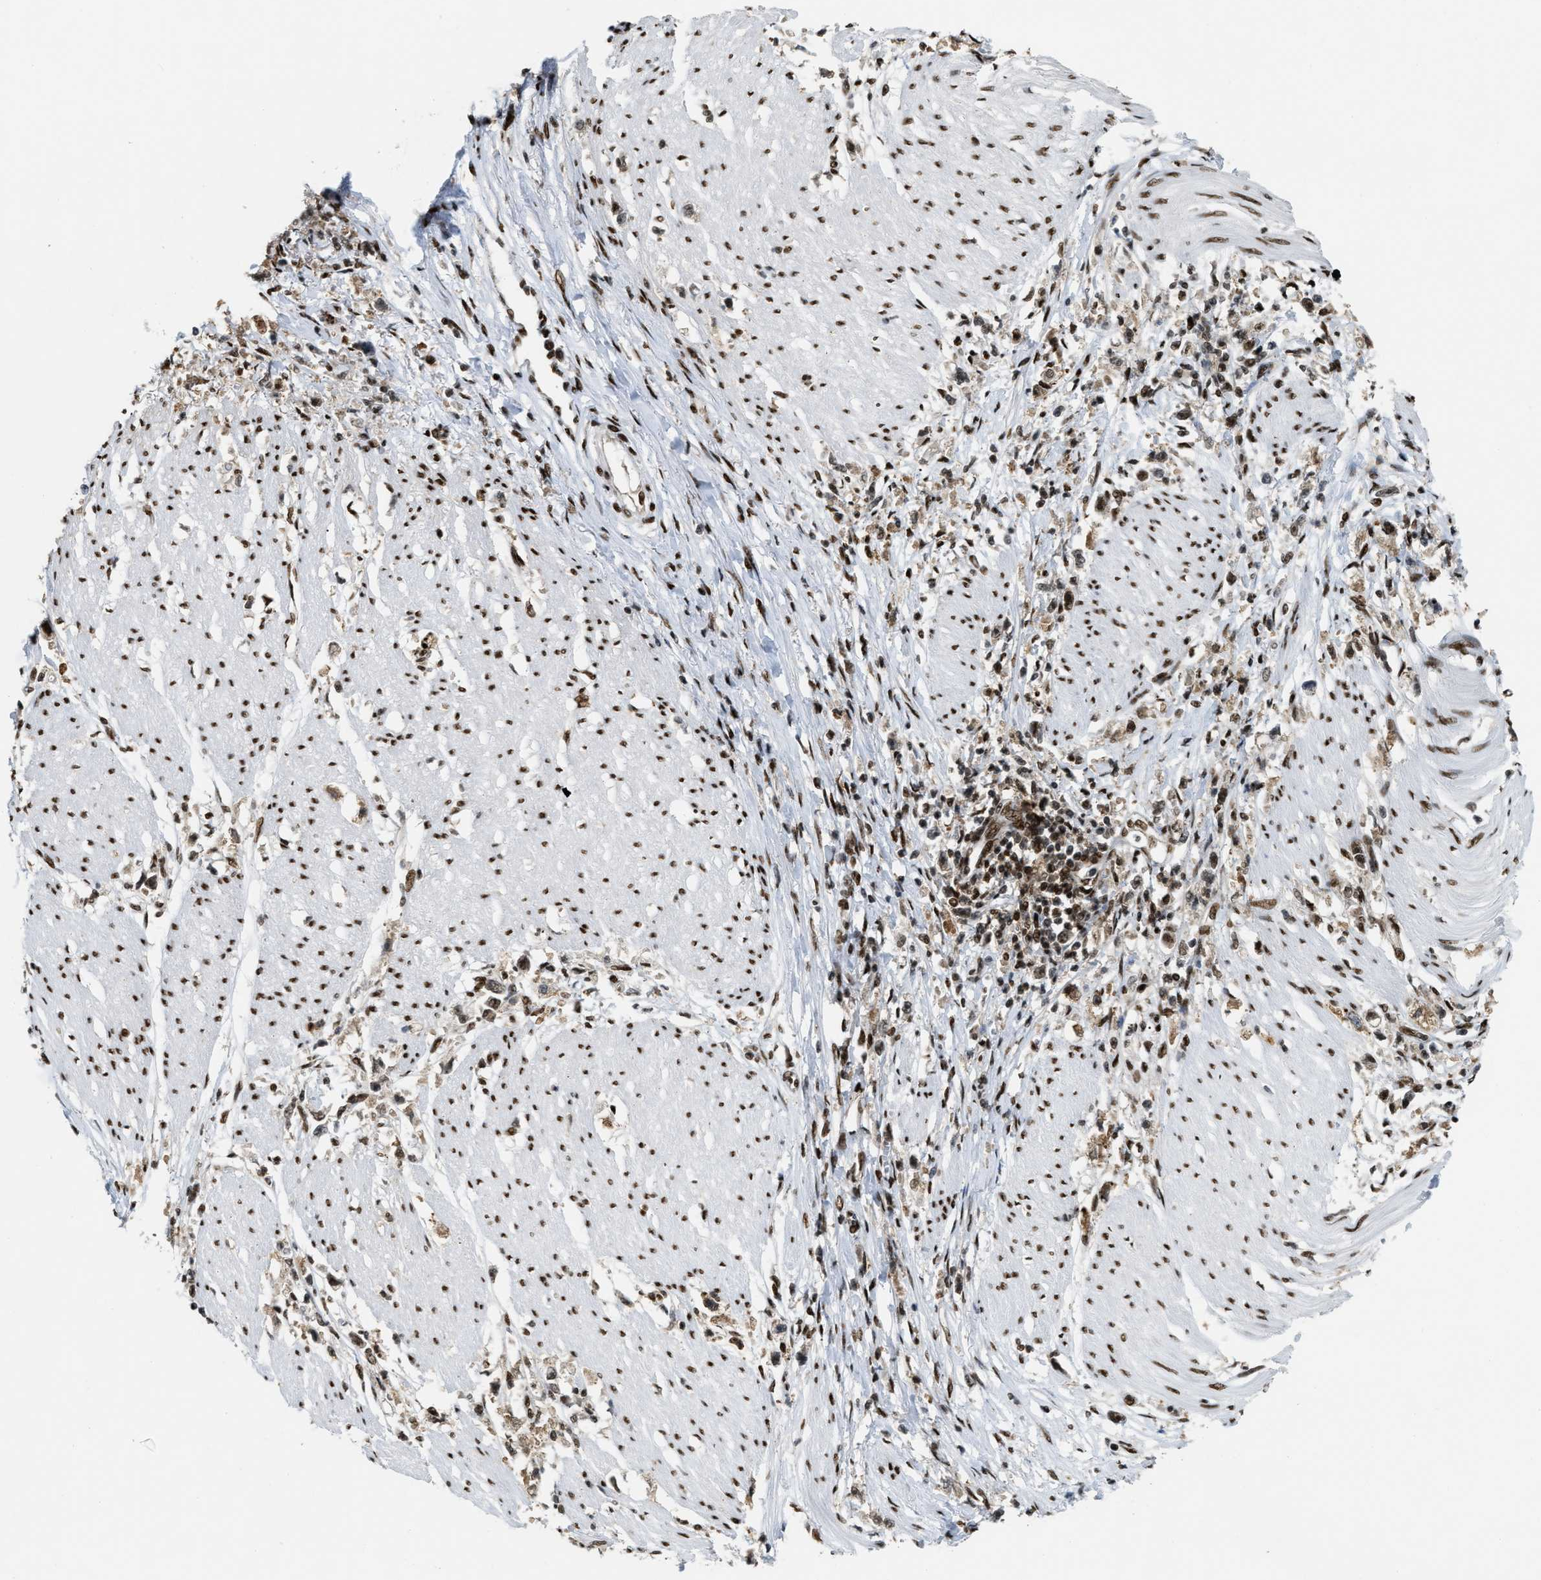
{"staining": {"intensity": "moderate", "quantity": ">75%", "location": "nuclear"}, "tissue": "stomach cancer", "cell_type": "Tumor cells", "image_type": "cancer", "snomed": [{"axis": "morphology", "description": "Adenocarcinoma, NOS"}, {"axis": "topography", "description": "Stomach"}], "caption": "Approximately >75% of tumor cells in human stomach adenocarcinoma demonstrate moderate nuclear protein expression as visualized by brown immunohistochemical staining.", "gene": "NUMA1", "patient": {"sex": "female", "age": 59}}